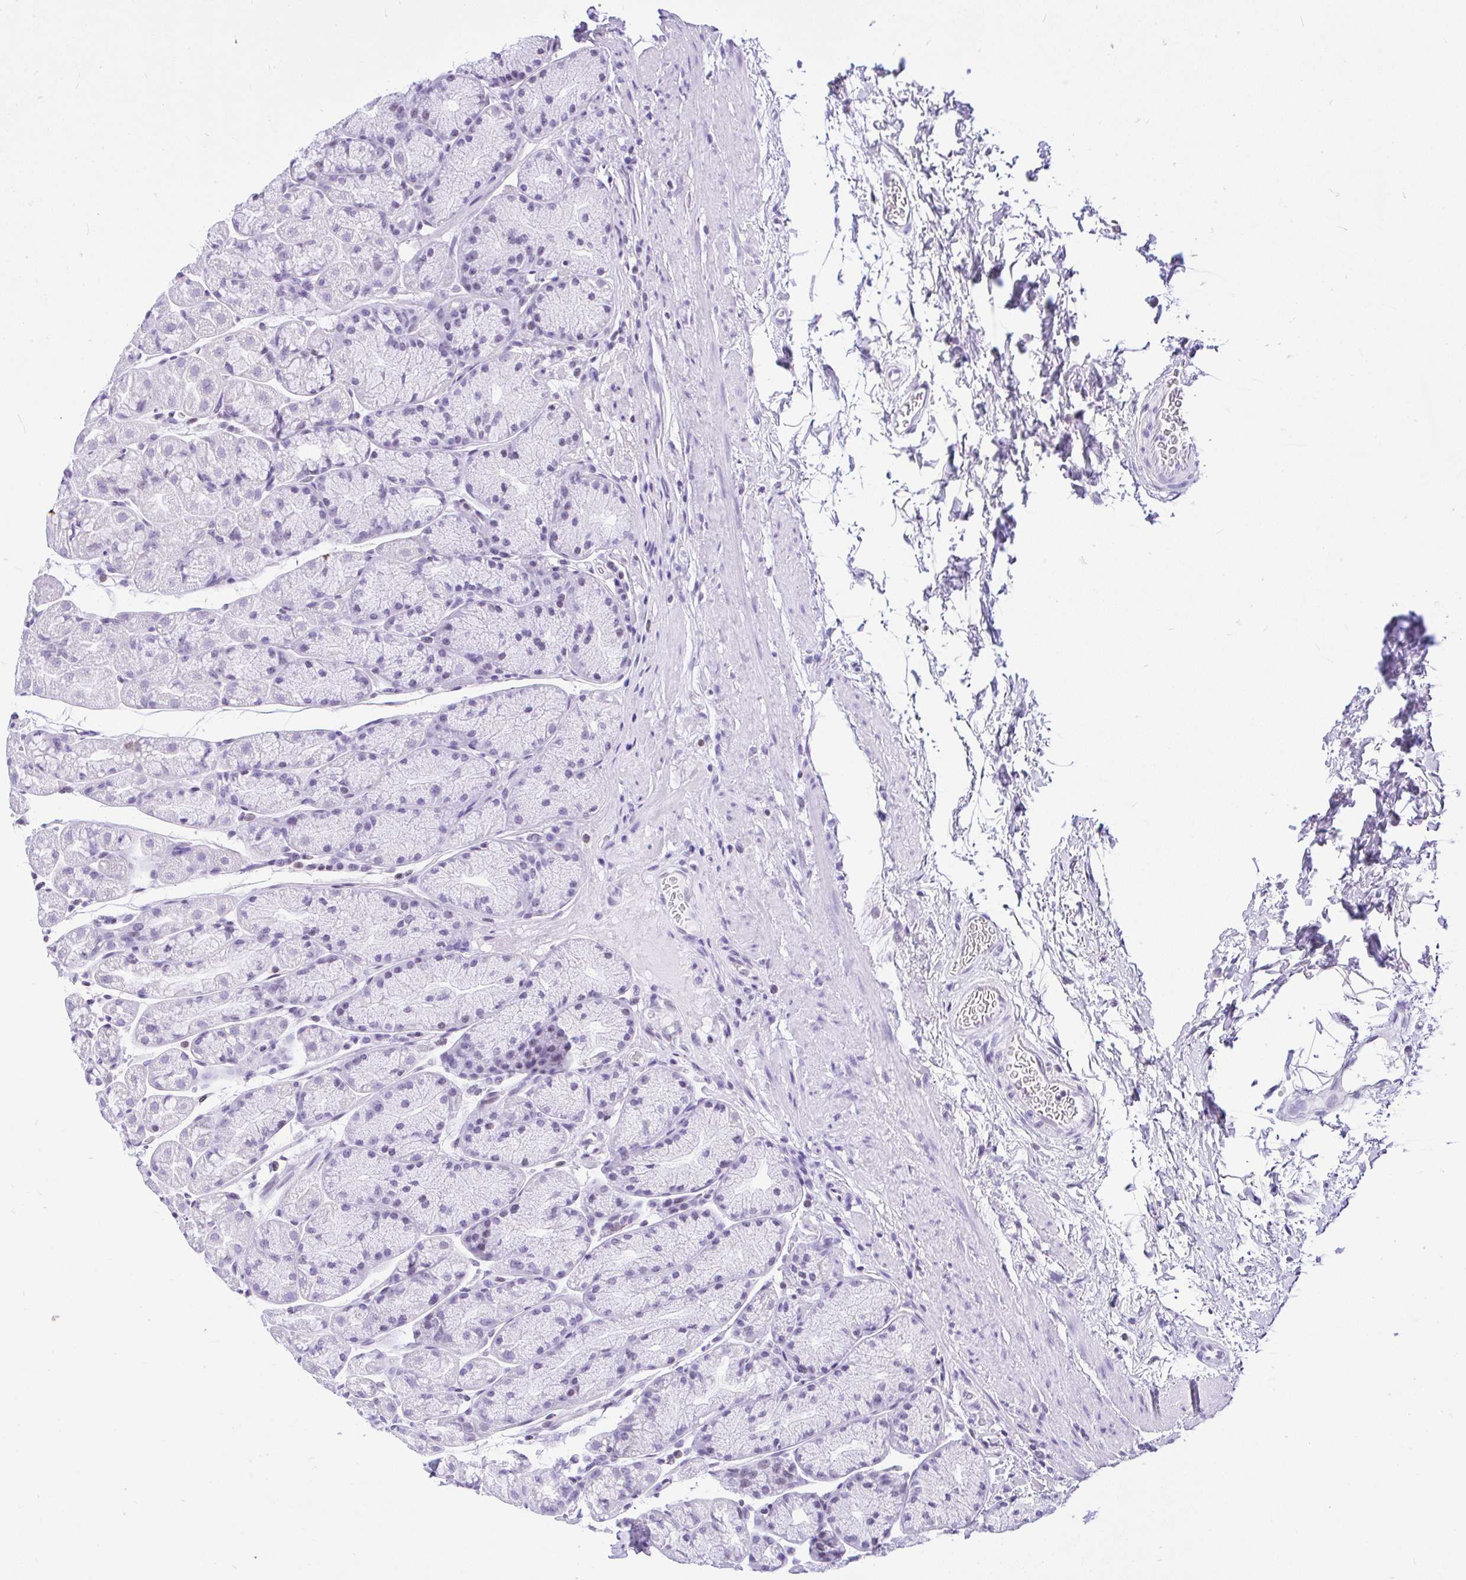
{"staining": {"intensity": "negative", "quantity": "none", "location": "none"}, "tissue": "stomach", "cell_type": "Glandular cells", "image_type": "normal", "snomed": [{"axis": "morphology", "description": "Normal tissue, NOS"}, {"axis": "topography", "description": "Stomach, lower"}], "caption": "Stomach stained for a protein using immunohistochemistry demonstrates no positivity glandular cells.", "gene": "KRT27", "patient": {"sex": "male", "age": 67}}